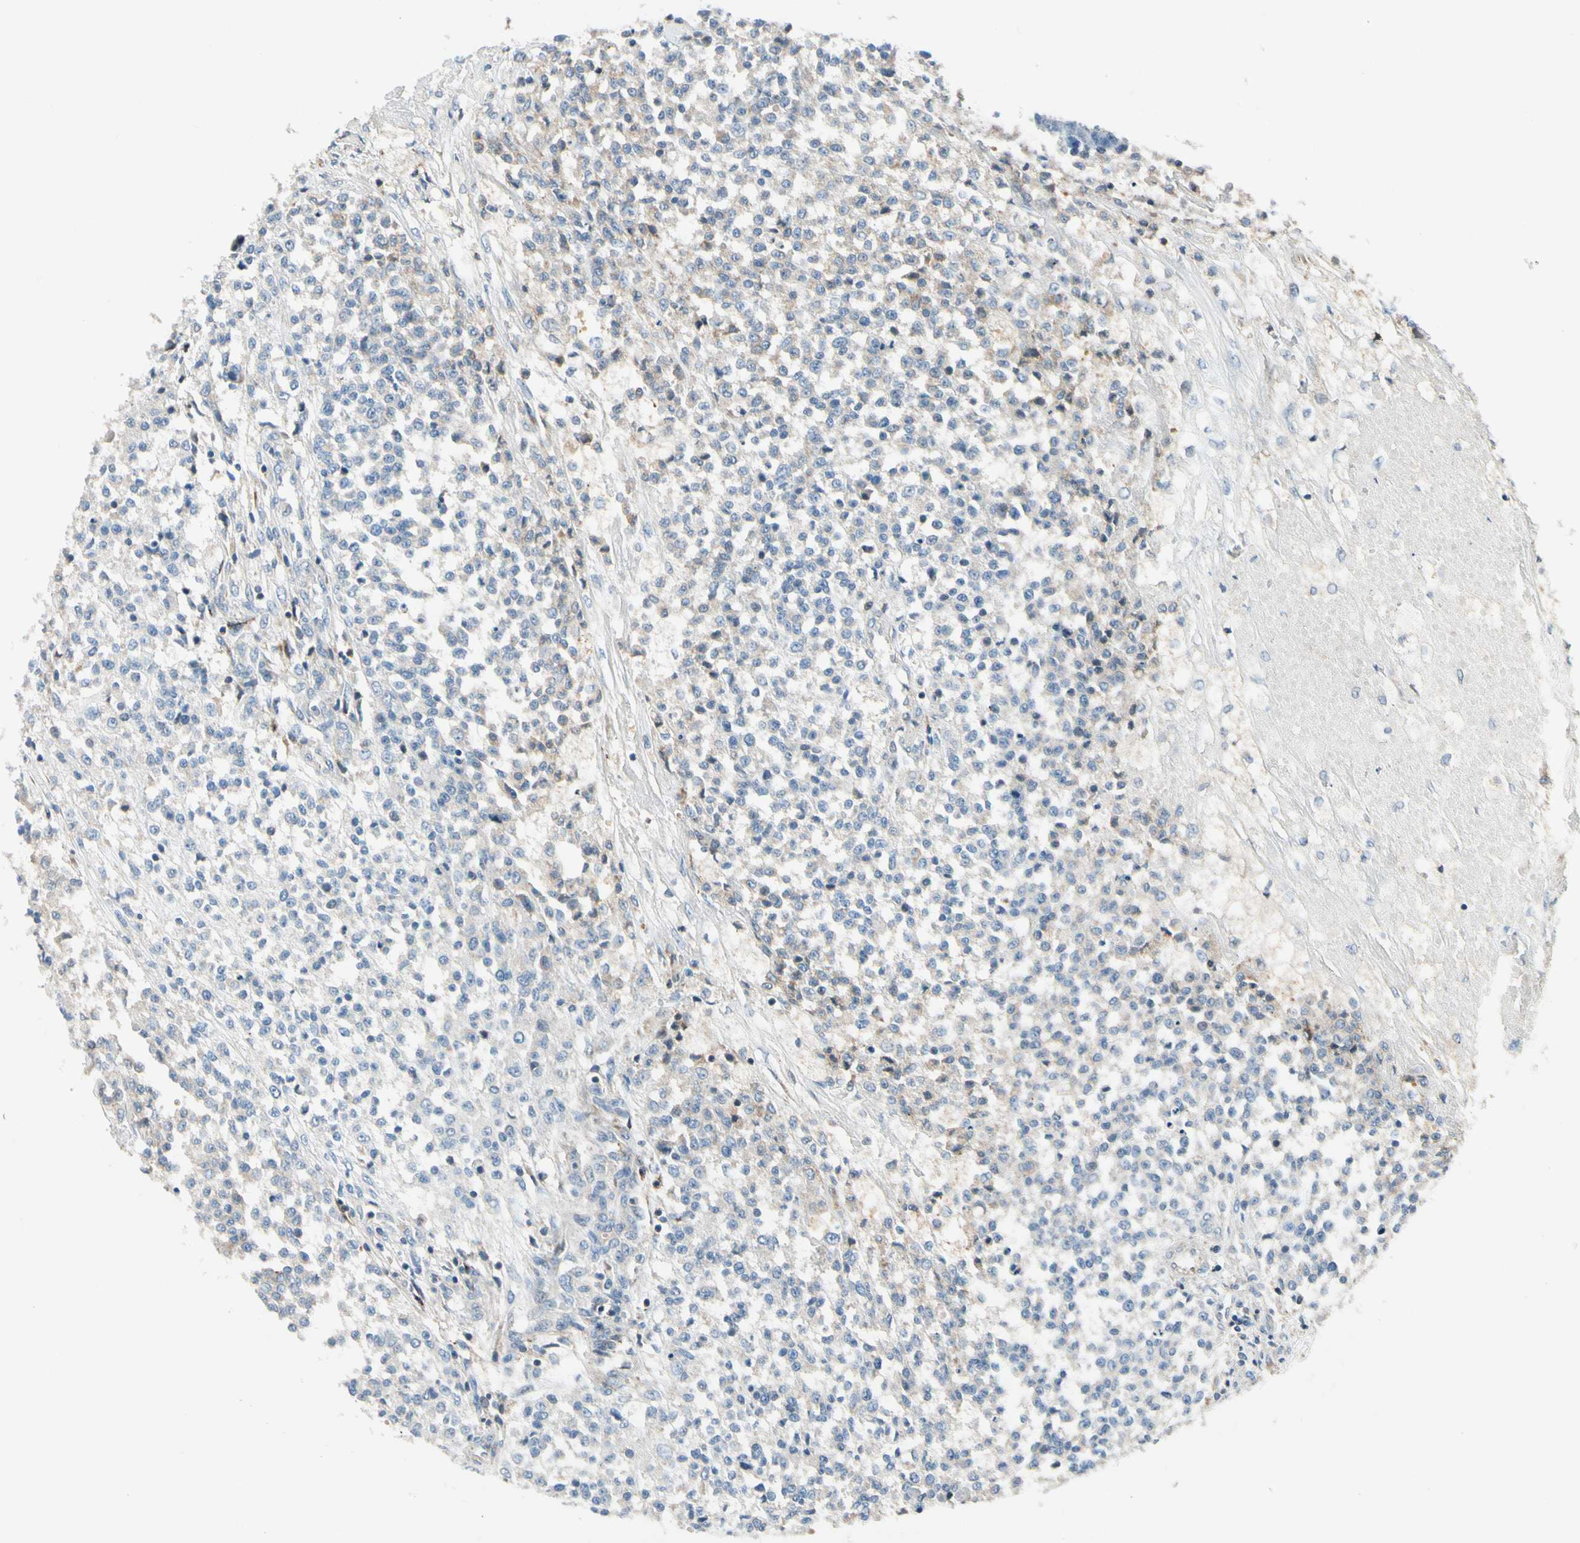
{"staining": {"intensity": "negative", "quantity": "none", "location": "none"}, "tissue": "testis cancer", "cell_type": "Tumor cells", "image_type": "cancer", "snomed": [{"axis": "morphology", "description": "Seminoma, NOS"}, {"axis": "topography", "description": "Testis"}], "caption": "DAB (3,3'-diaminobenzidine) immunohistochemical staining of human testis seminoma reveals no significant expression in tumor cells.", "gene": "CDH6", "patient": {"sex": "male", "age": 59}}